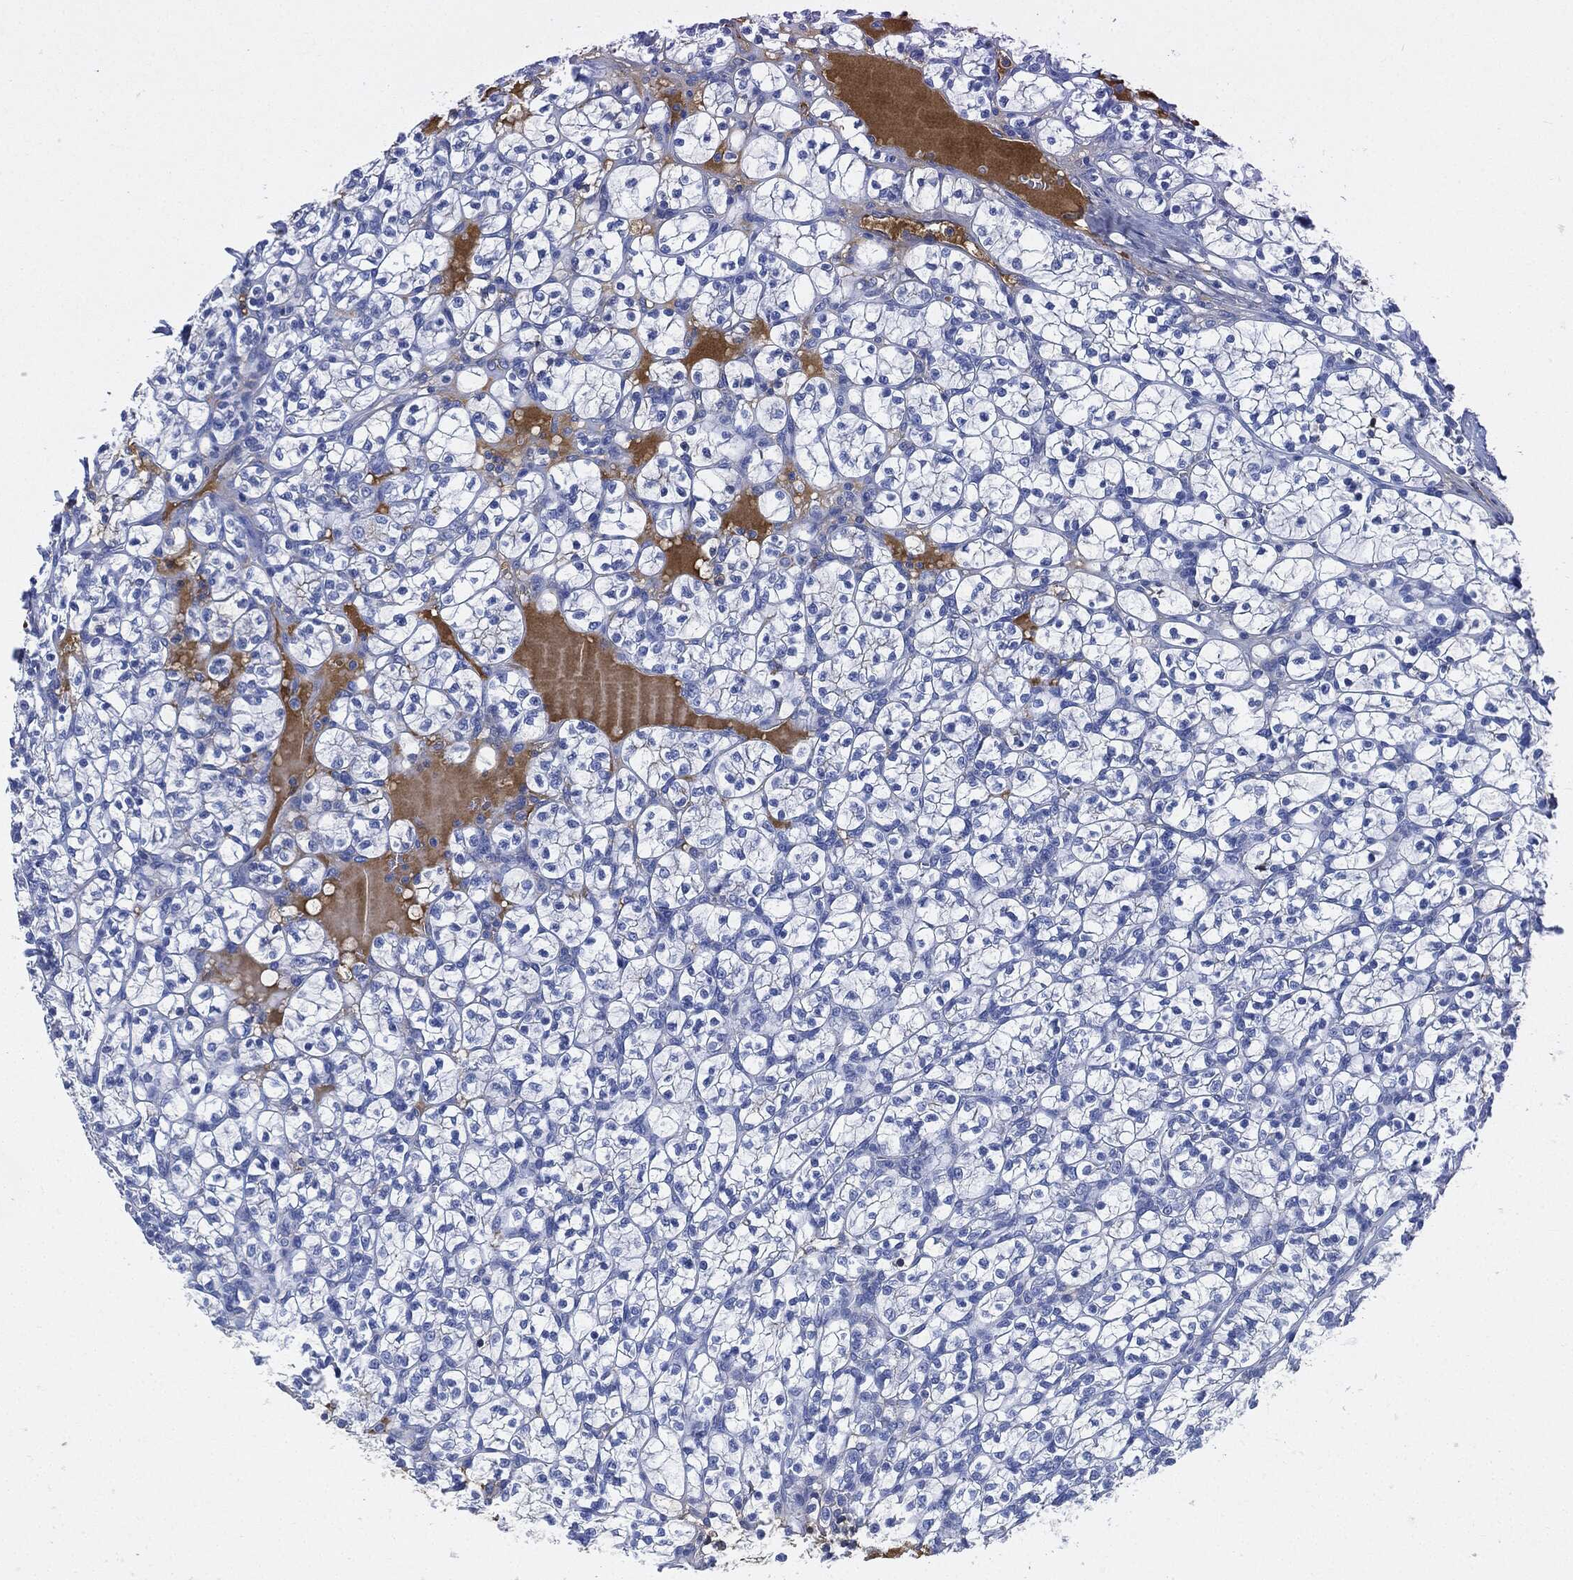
{"staining": {"intensity": "negative", "quantity": "none", "location": "none"}, "tissue": "renal cancer", "cell_type": "Tumor cells", "image_type": "cancer", "snomed": [{"axis": "morphology", "description": "Adenocarcinoma, NOS"}, {"axis": "topography", "description": "Kidney"}], "caption": "Immunohistochemistry (IHC) histopathology image of neoplastic tissue: renal cancer stained with DAB demonstrates no significant protein staining in tumor cells. (DAB (3,3'-diaminobenzidine) immunohistochemistry with hematoxylin counter stain).", "gene": "IGLV6-57", "patient": {"sex": "female", "age": 89}}